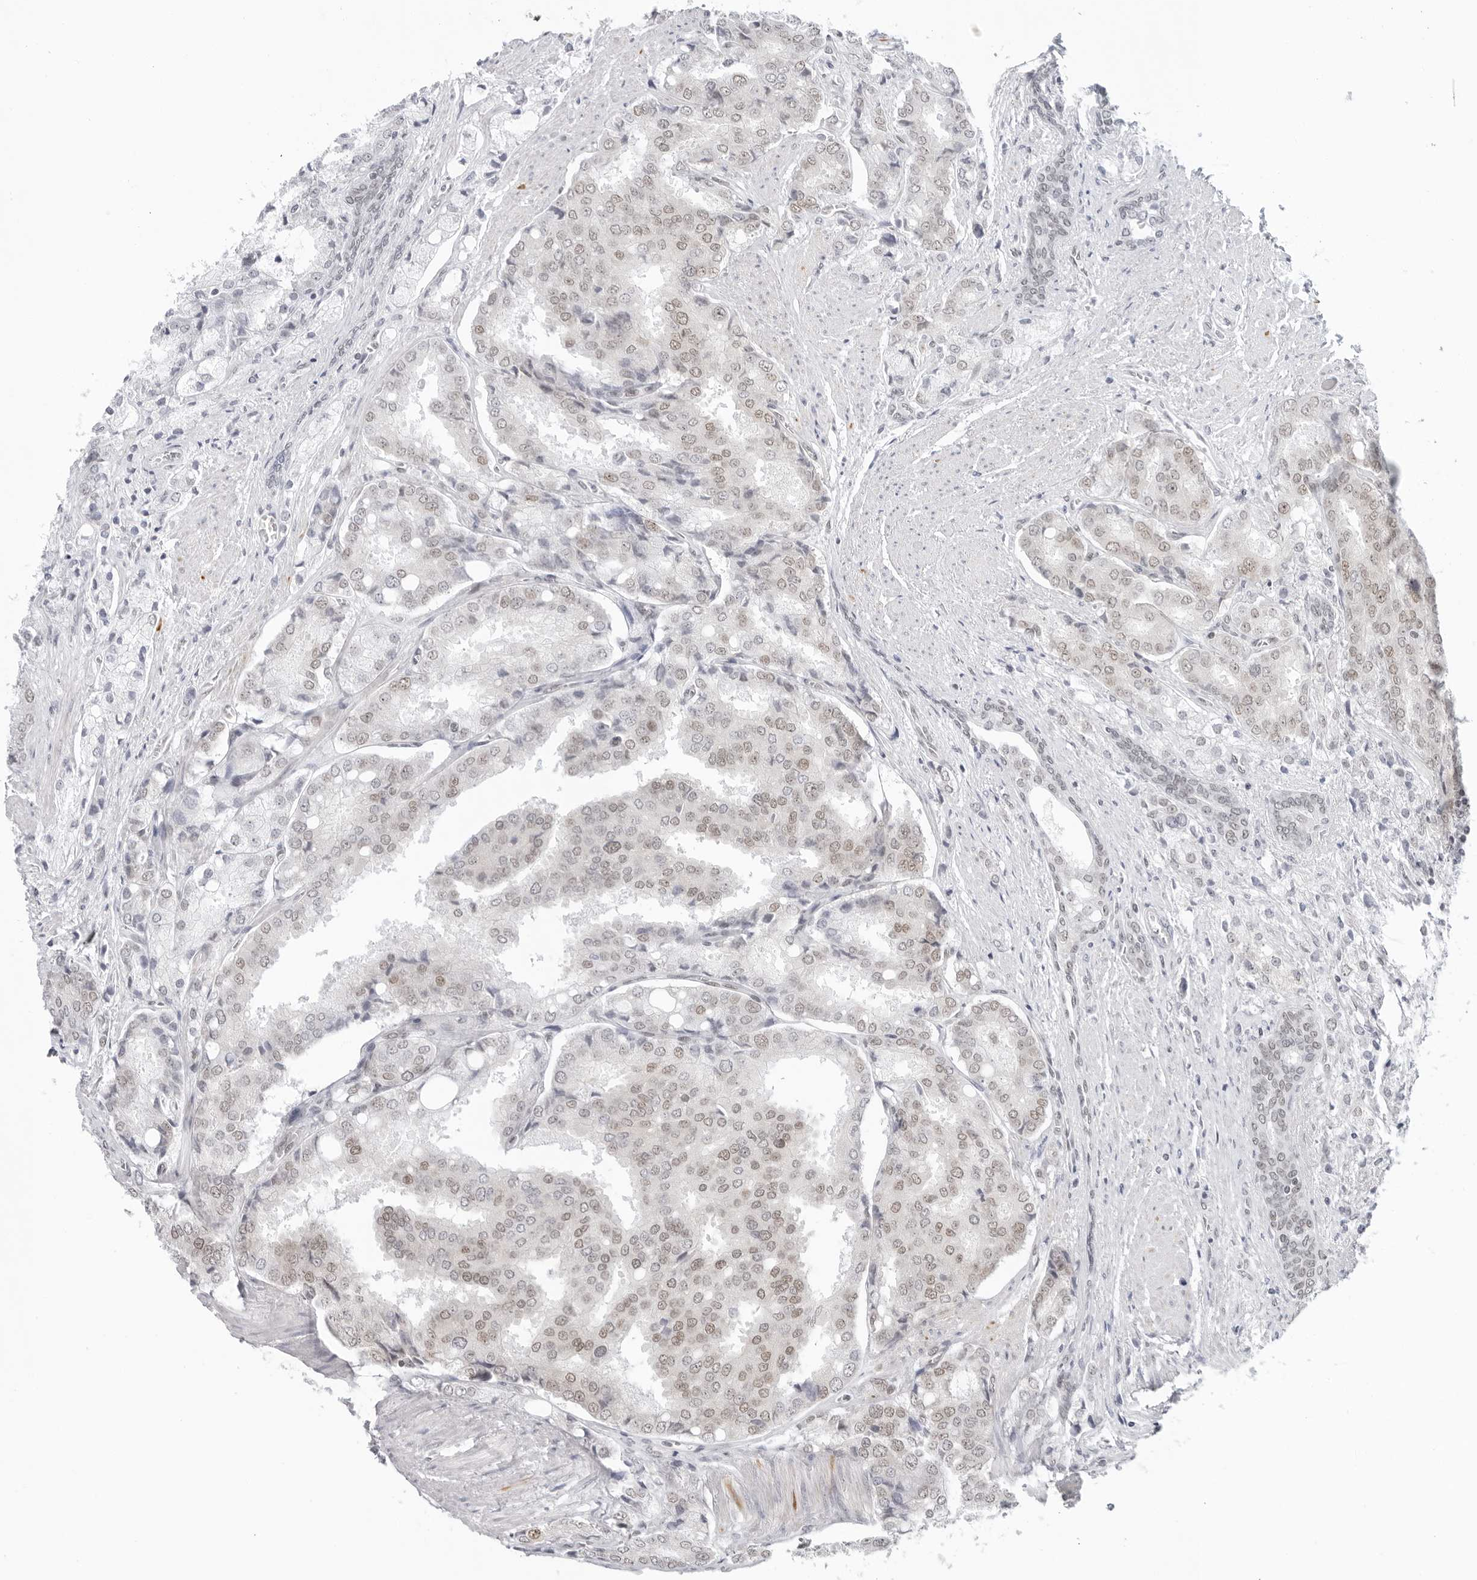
{"staining": {"intensity": "weak", "quantity": "25%-75%", "location": "nuclear"}, "tissue": "prostate cancer", "cell_type": "Tumor cells", "image_type": "cancer", "snomed": [{"axis": "morphology", "description": "Adenocarcinoma, High grade"}, {"axis": "topography", "description": "Prostate"}], "caption": "Prostate cancer (high-grade adenocarcinoma) tissue exhibits weak nuclear positivity in about 25%-75% of tumor cells", "gene": "FOXK2", "patient": {"sex": "male", "age": 50}}